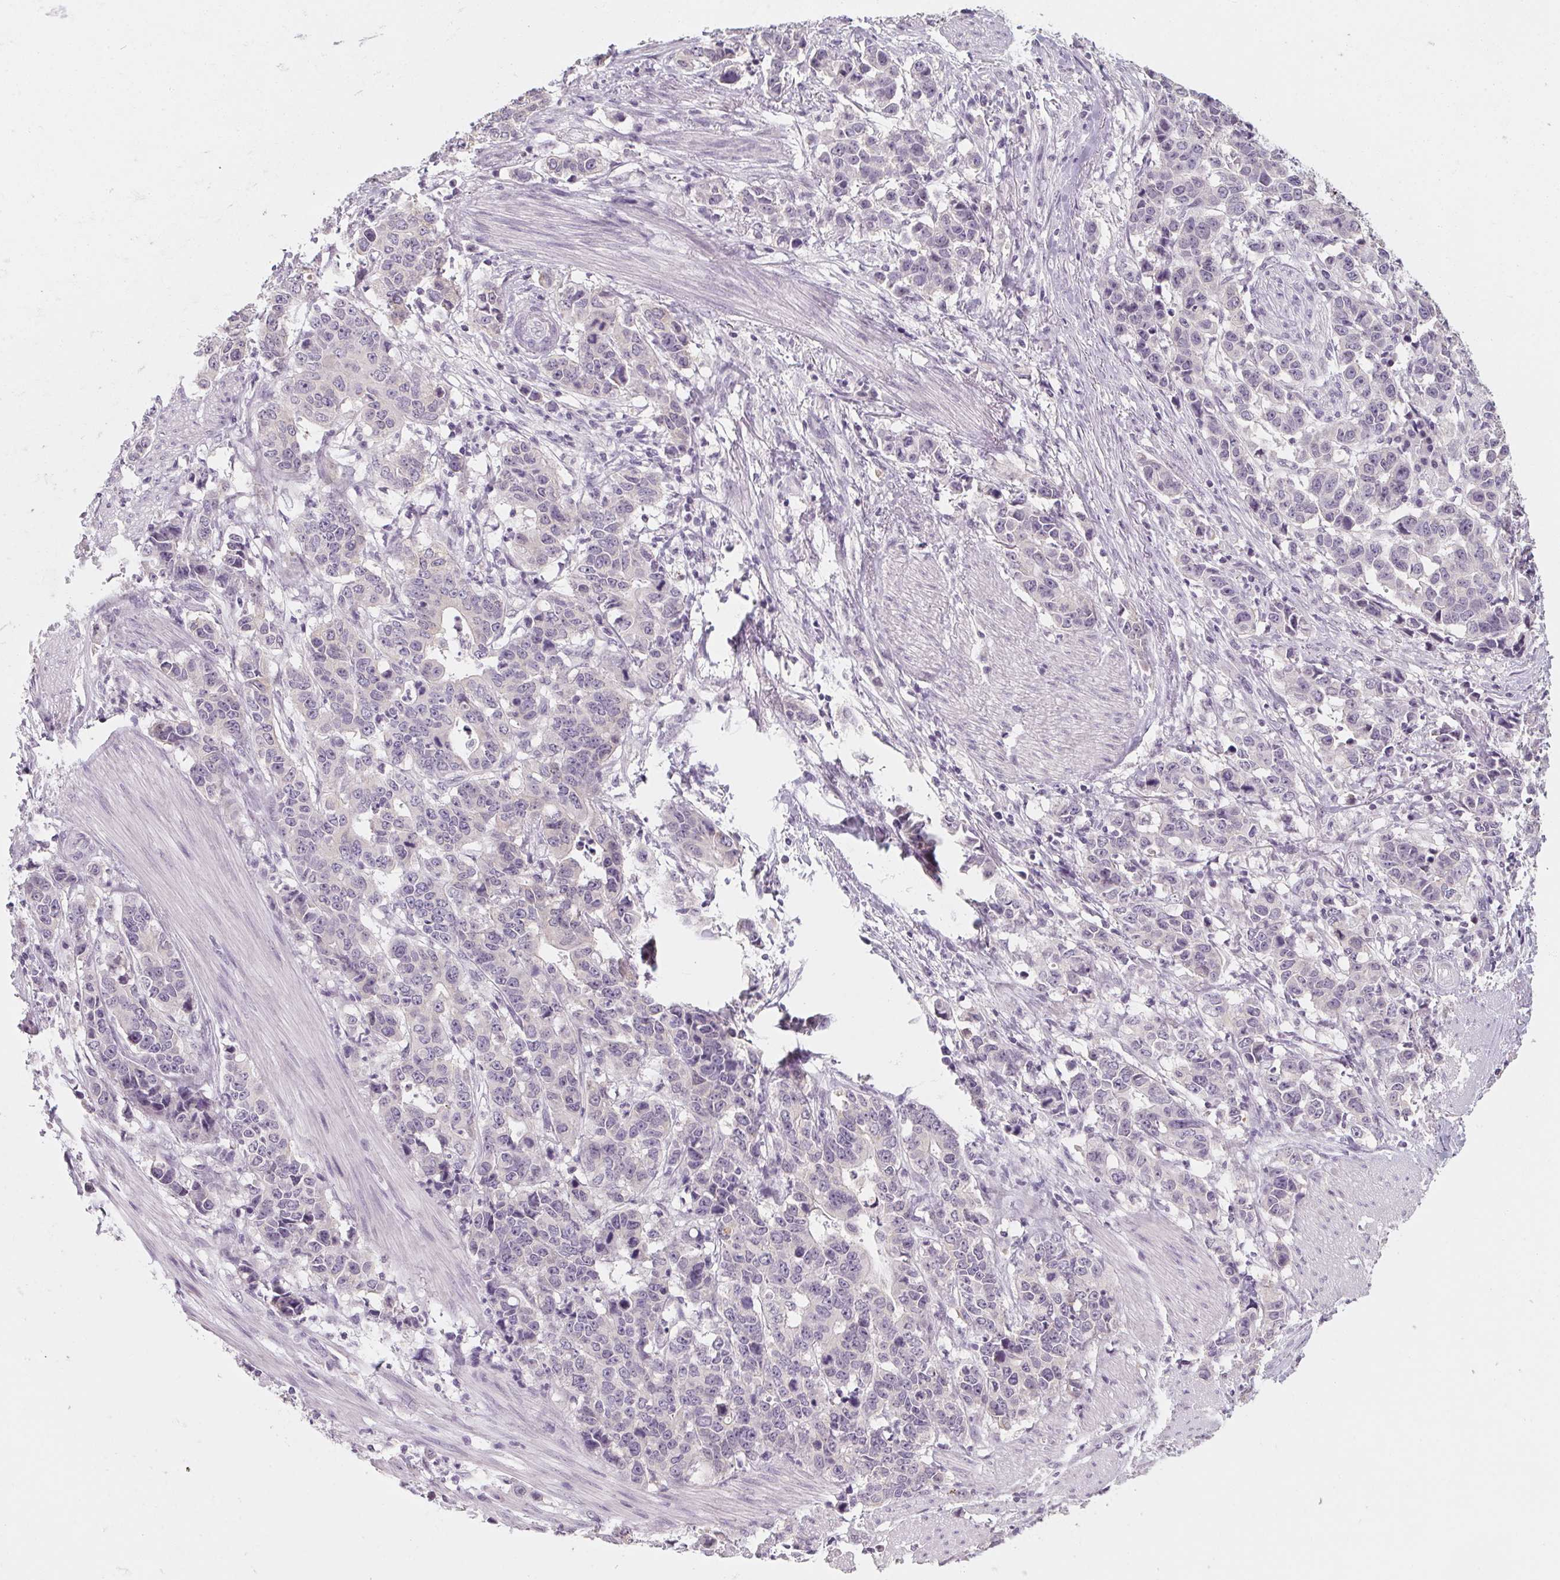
{"staining": {"intensity": "negative", "quantity": "none", "location": "none"}, "tissue": "stomach cancer", "cell_type": "Tumor cells", "image_type": "cancer", "snomed": [{"axis": "morphology", "description": "Adenocarcinoma, NOS"}, {"axis": "topography", "description": "Stomach, upper"}], "caption": "Histopathology image shows no significant protein expression in tumor cells of stomach adenocarcinoma.", "gene": "CAPZA3", "patient": {"sex": "male", "age": 69}}